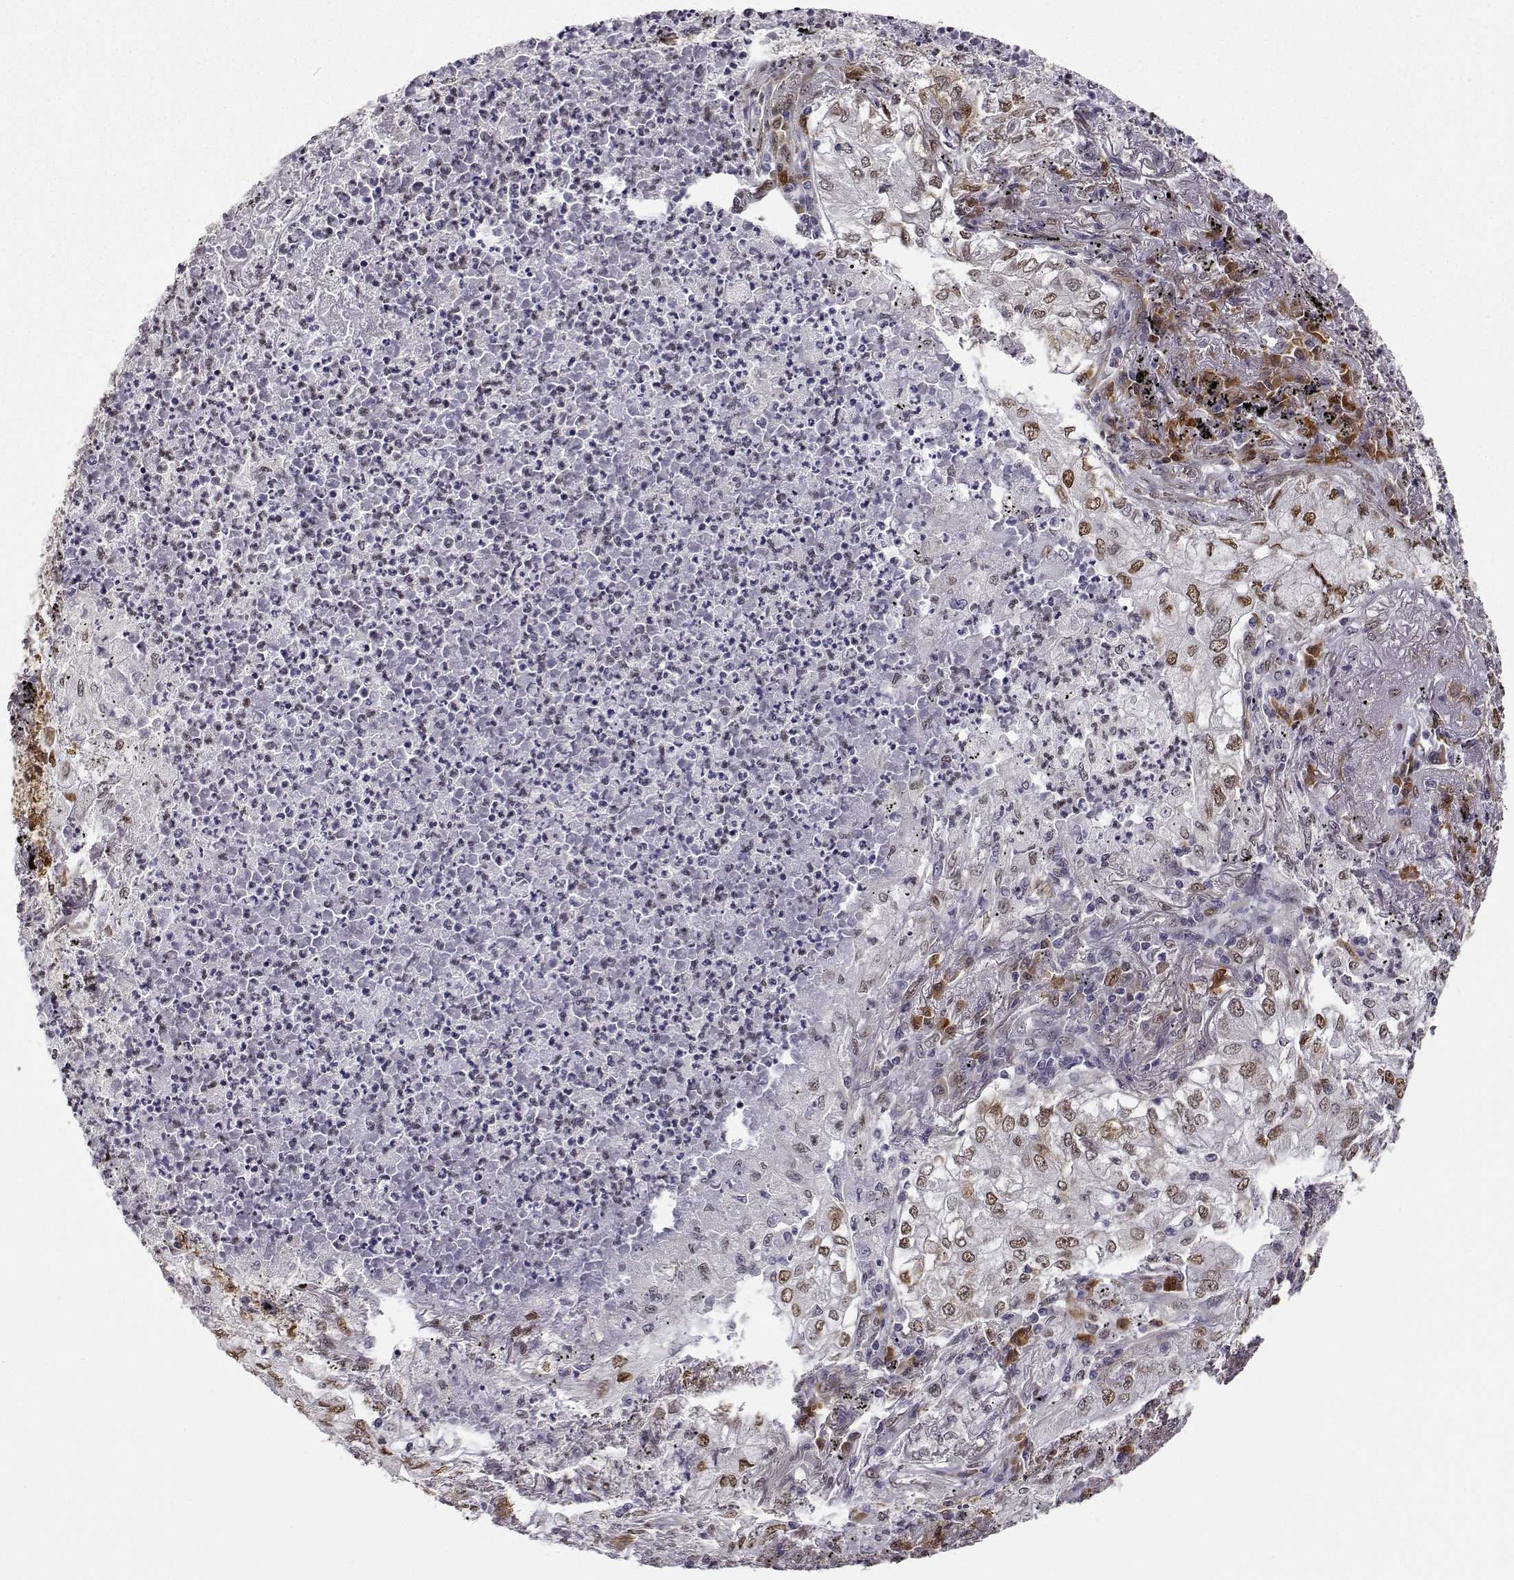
{"staining": {"intensity": "moderate", "quantity": ">75%", "location": "cytoplasmic/membranous,nuclear"}, "tissue": "lung cancer", "cell_type": "Tumor cells", "image_type": "cancer", "snomed": [{"axis": "morphology", "description": "Adenocarcinoma, NOS"}, {"axis": "topography", "description": "Lung"}], "caption": "Lung adenocarcinoma stained for a protein (brown) shows moderate cytoplasmic/membranous and nuclear positive expression in approximately >75% of tumor cells.", "gene": "PHGDH", "patient": {"sex": "female", "age": 73}}